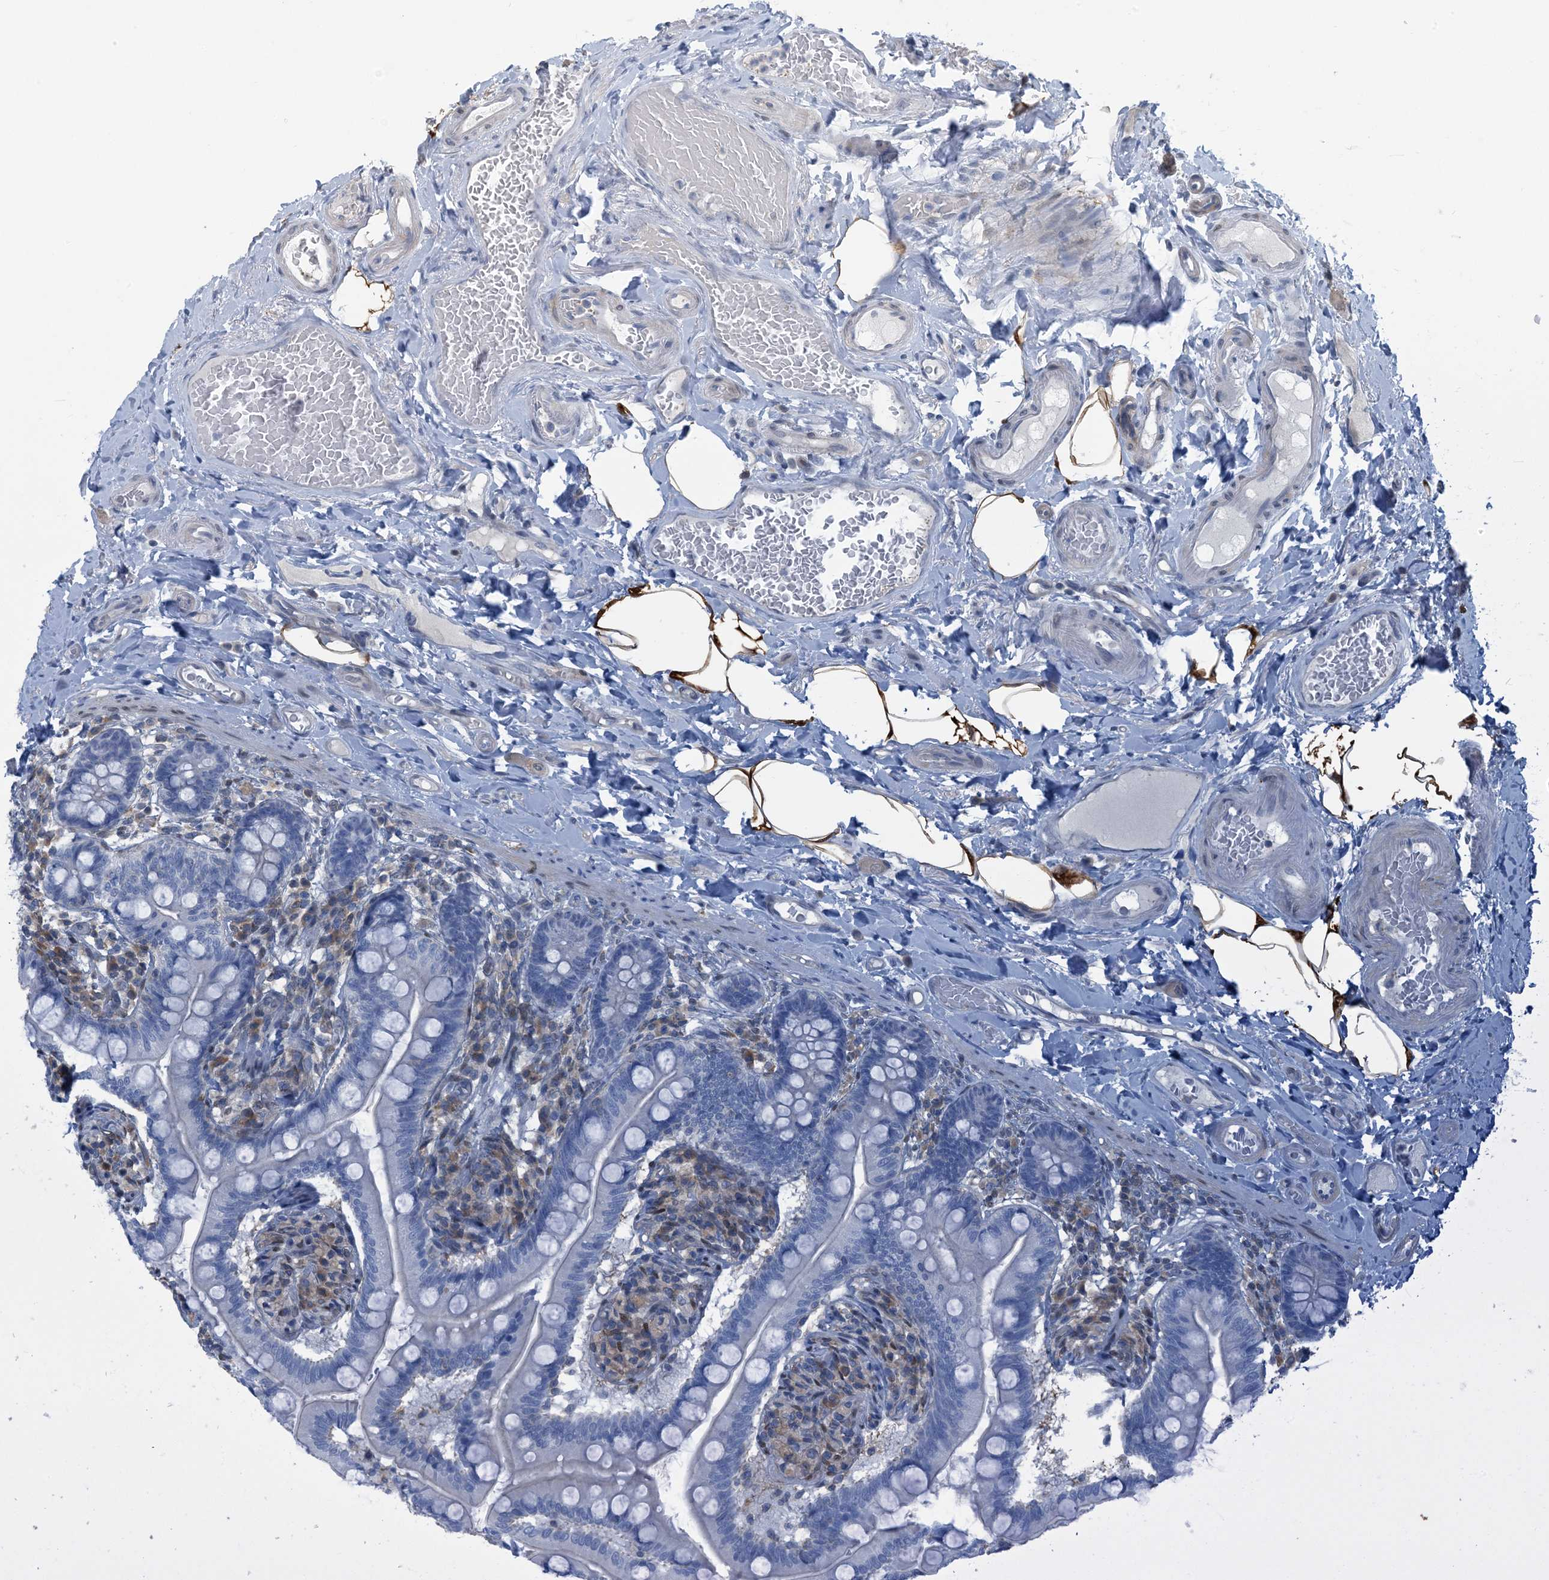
{"staining": {"intensity": "negative", "quantity": "none", "location": "none"}, "tissue": "small intestine", "cell_type": "Glandular cells", "image_type": "normal", "snomed": [{"axis": "morphology", "description": "Normal tissue, NOS"}, {"axis": "topography", "description": "Small intestine"}], "caption": "DAB (3,3'-diaminobenzidine) immunohistochemical staining of normal human small intestine displays no significant positivity in glandular cells. The staining is performed using DAB brown chromogen with nuclei counter-stained in using hematoxylin.", "gene": "ZC3H12A", "patient": {"sex": "female", "age": 64}}